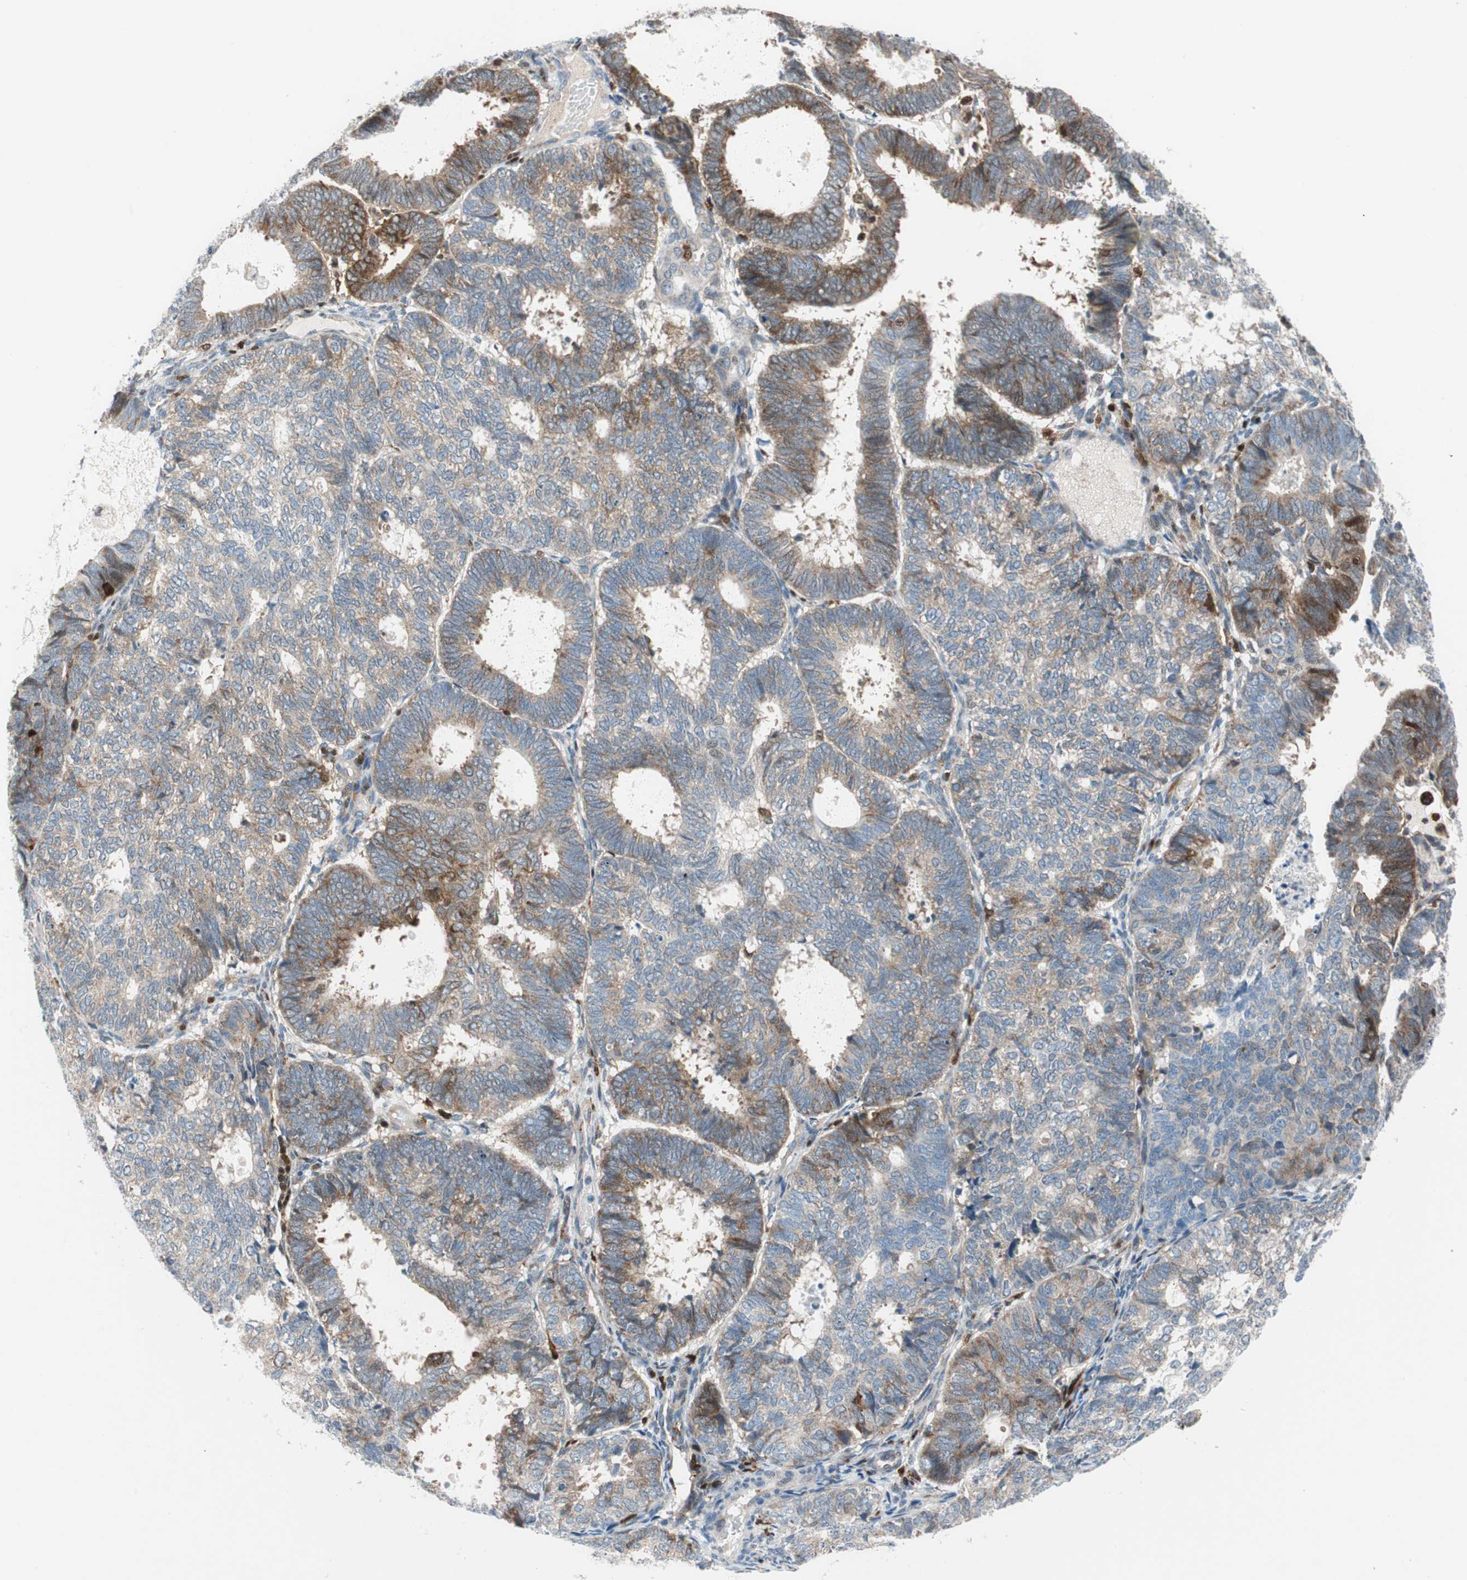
{"staining": {"intensity": "moderate", "quantity": "25%-75%", "location": "cytoplasmic/membranous"}, "tissue": "endometrial cancer", "cell_type": "Tumor cells", "image_type": "cancer", "snomed": [{"axis": "morphology", "description": "Adenocarcinoma, NOS"}, {"axis": "topography", "description": "Uterus"}], "caption": "The immunohistochemical stain labels moderate cytoplasmic/membranous positivity in tumor cells of endometrial cancer tissue.", "gene": "RGS10", "patient": {"sex": "female", "age": 60}}